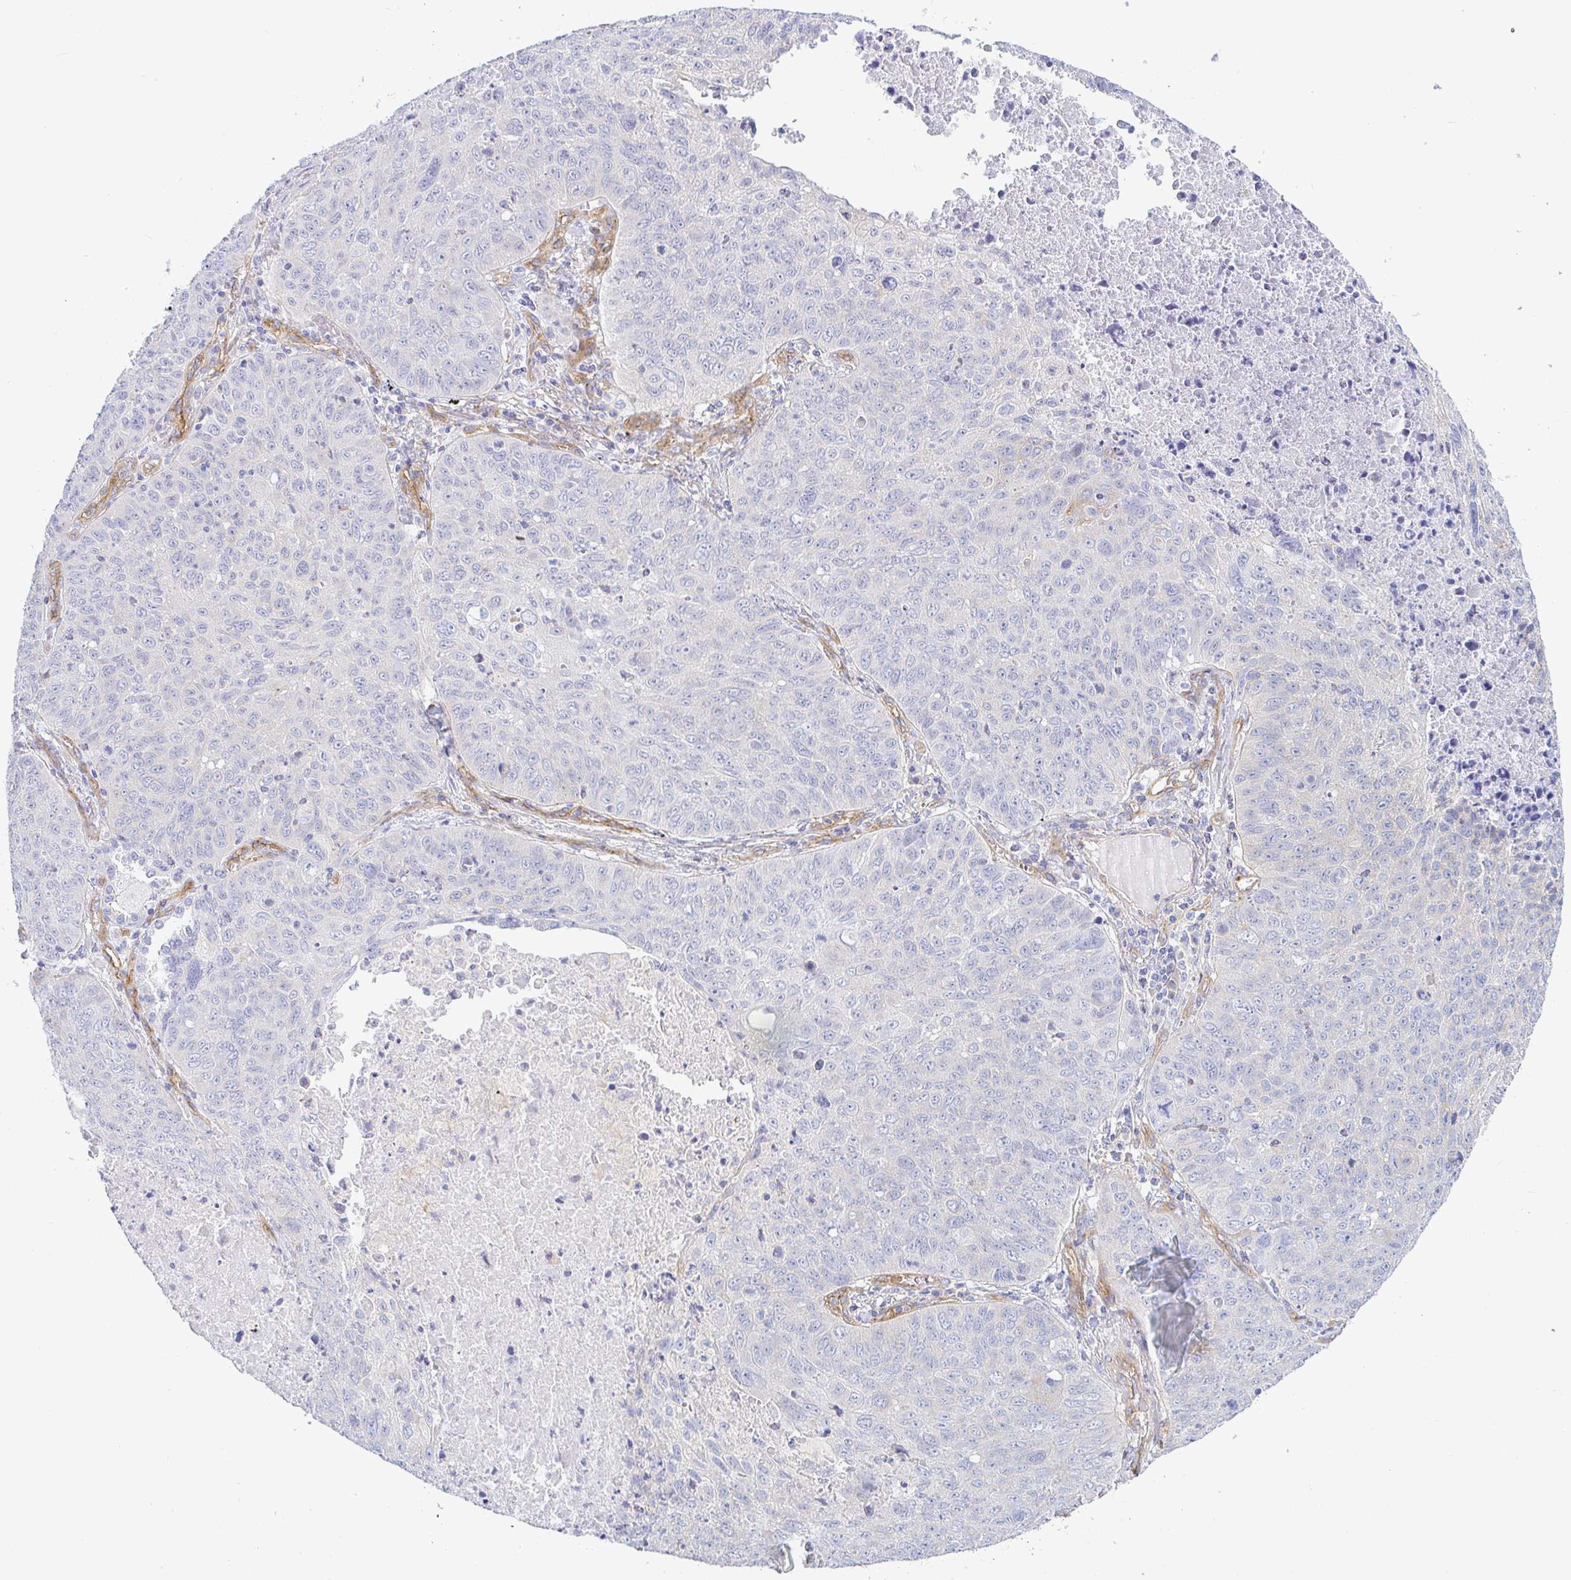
{"staining": {"intensity": "negative", "quantity": "none", "location": "none"}, "tissue": "lung cancer", "cell_type": "Tumor cells", "image_type": "cancer", "snomed": [{"axis": "morphology", "description": "Normal morphology"}, {"axis": "morphology", "description": "Aneuploidy"}, {"axis": "morphology", "description": "Squamous cell carcinoma, NOS"}, {"axis": "topography", "description": "Lymph node"}, {"axis": "topography", "description": "Lung"}], "caption": "Lung squamous cell carcinoma stained for a protein using immunohistochemistry exhibits no positivity tumor cells.", "gene": "ARL4D", "patient": {"sex": "female", "age": 76}}